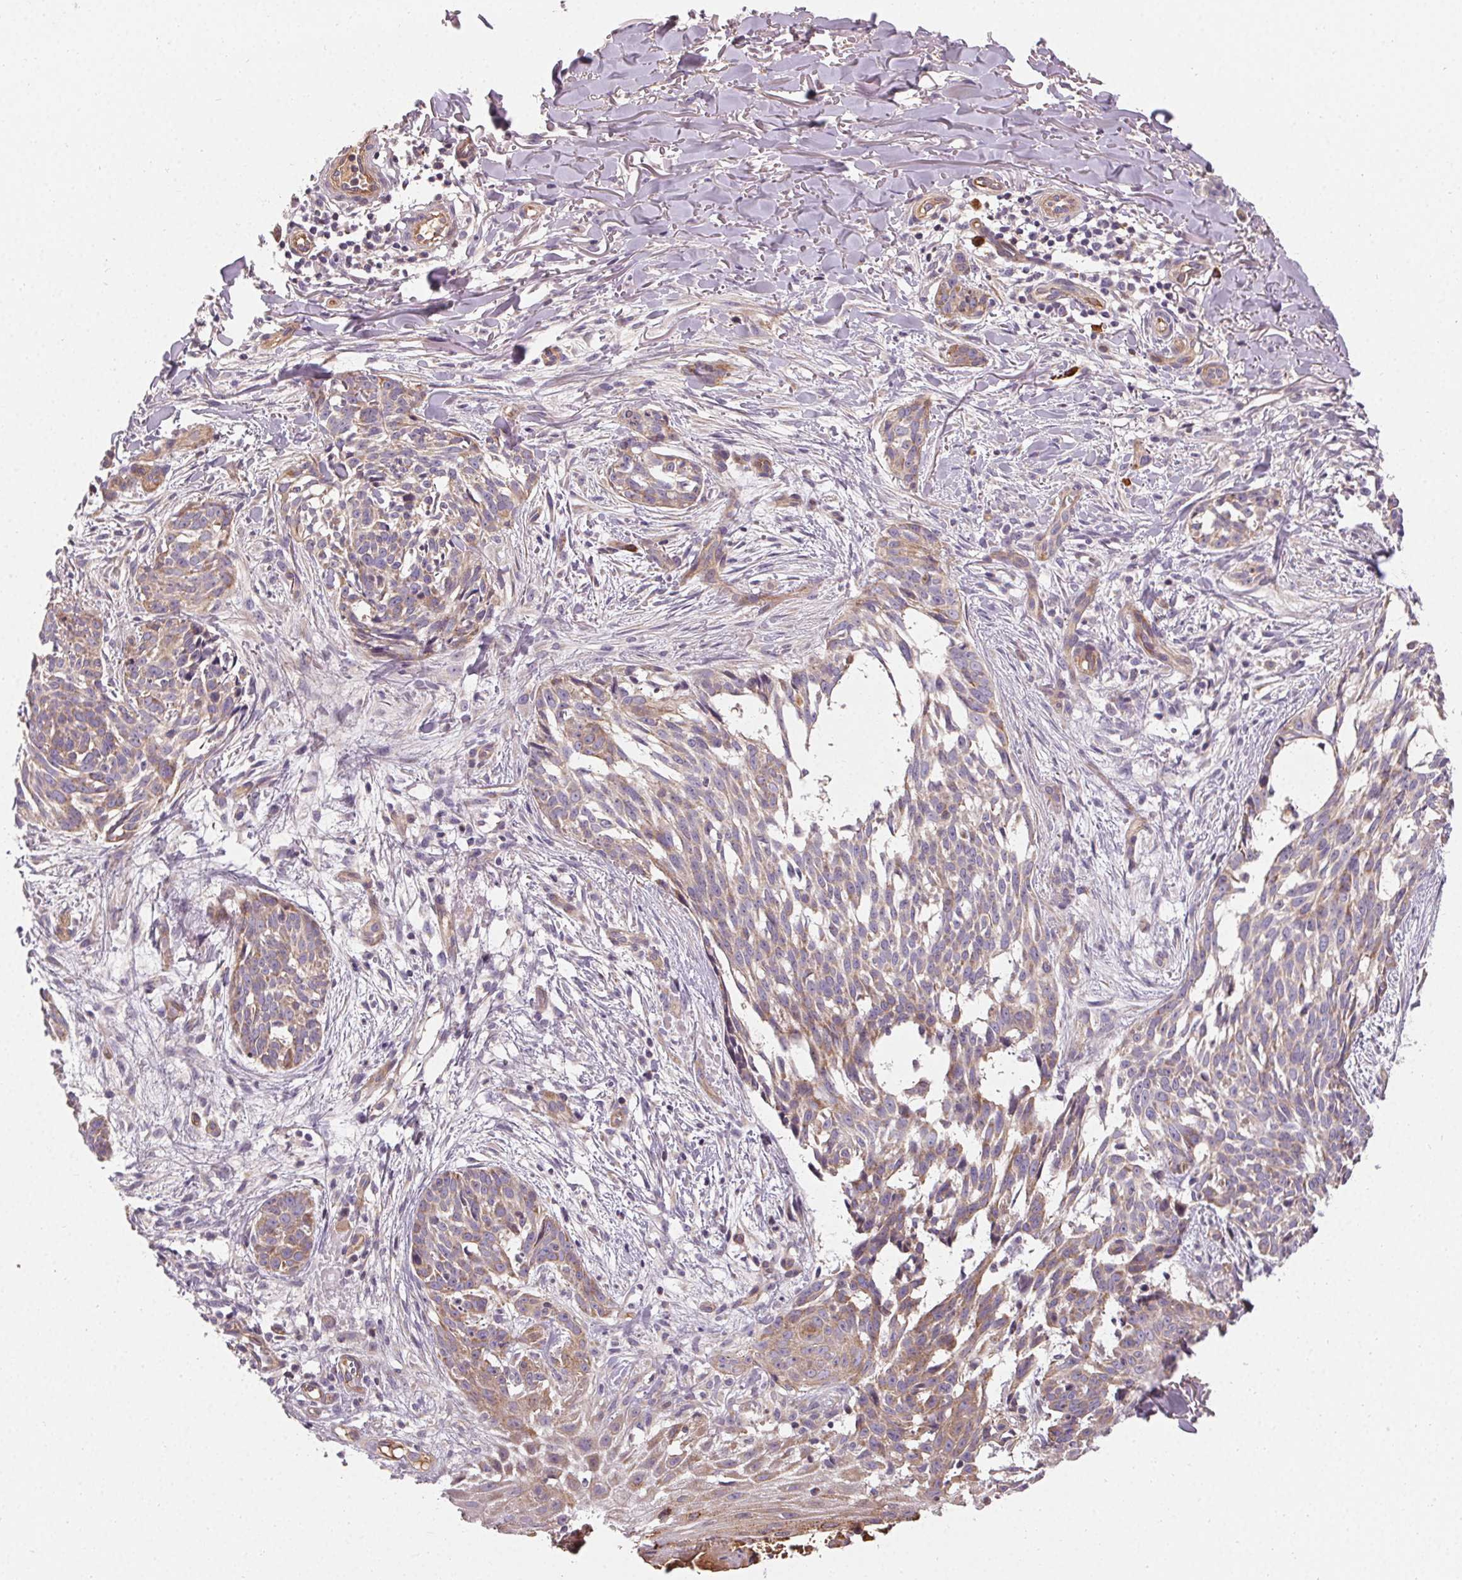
{"staining": {"intensity": "weak", "quantity": "25%-75%", "location": "cytoplasmic/membranous"}, "tissue": "skin cancer", "cell_type": "Tumor cells", "image_type": "cancer", "snomed": [{"axis": "morphology", "description": "Basal cell carcinoma"}, {"axis": "topography", "description": "Skin"}], "caption": "This histopathology image reveals basal cell carcinoma (skin) stained with immunohistochemistry (IHC) to label a protein in brown. The cytoplasmic/membranous of tumor cells show weak positivity for the protein. Nuclei are counter-stained blue.", "gene": "APLP1", "patient": {"sex": "male", "age": 88}}